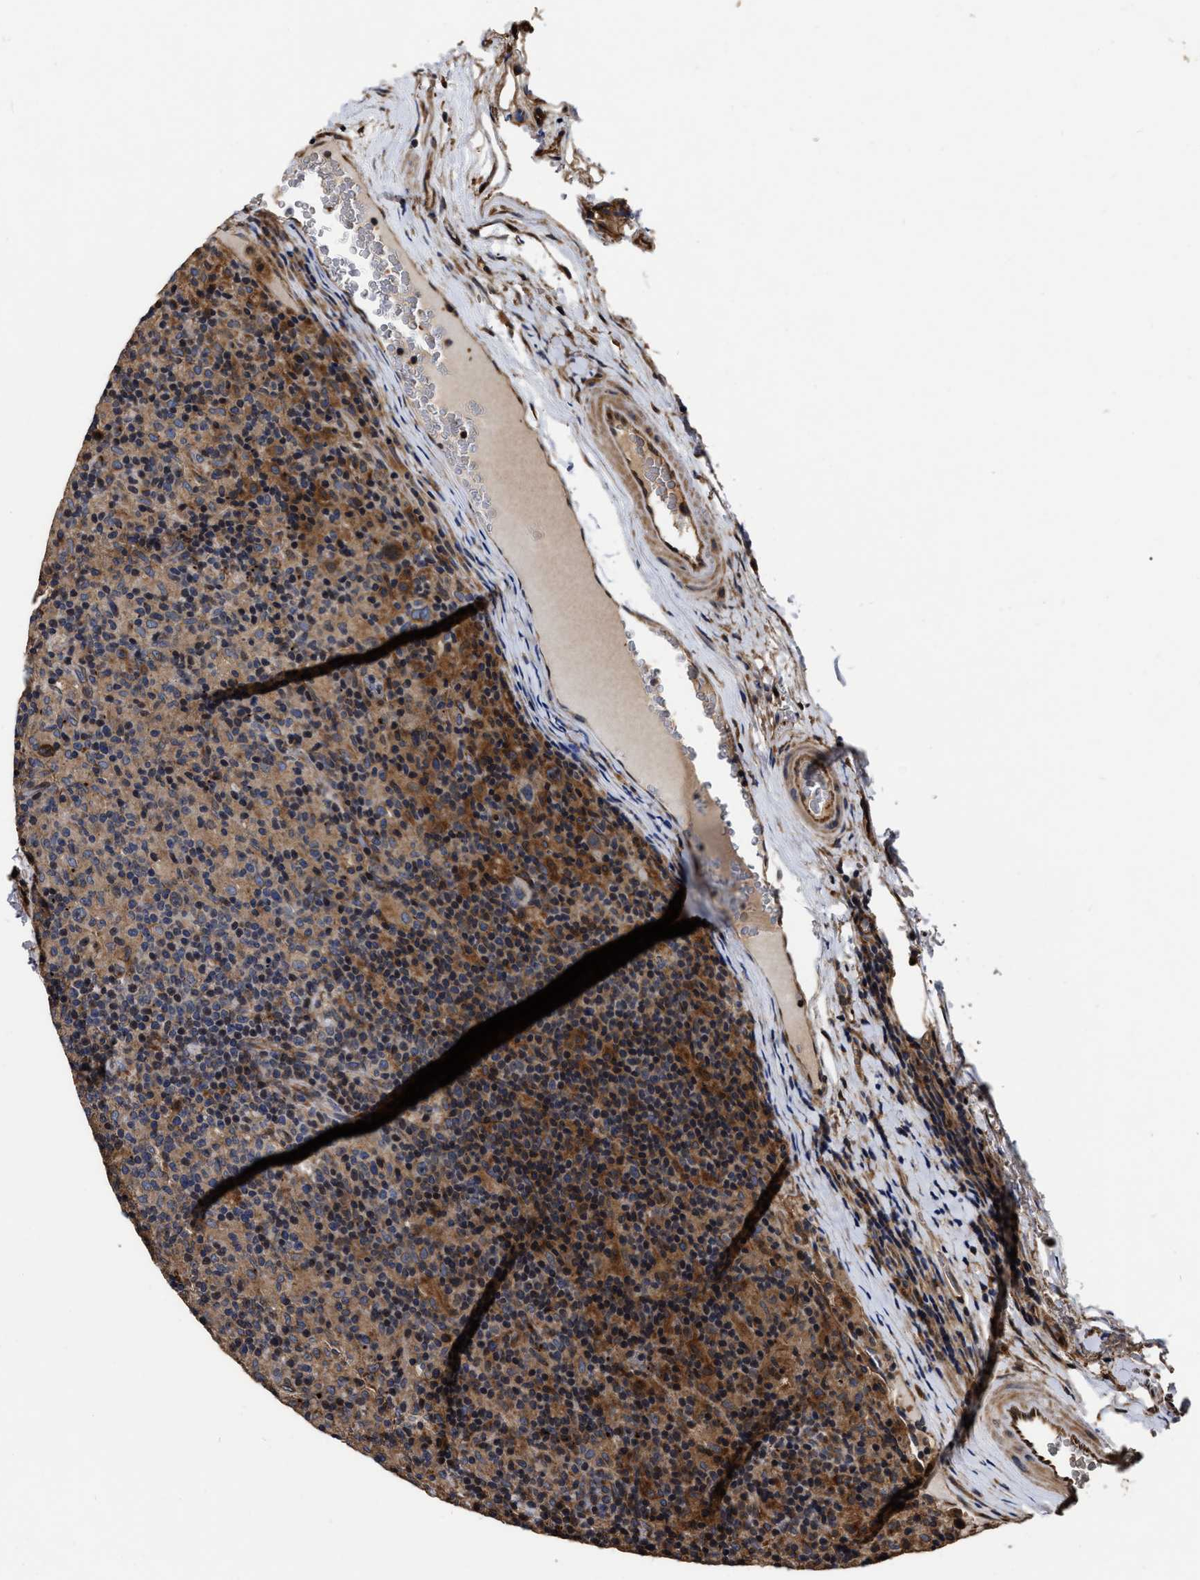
{"staining": {"intensity": "weak", "quantity": "<25%", "location": "cytoplasmic/membranous"}, "tissue": "lymphoma", "cell_type": "Tumor cells", "image_type": "cancer", "snomed": [{"axis": "morphology", "description": "Hodgkin's disease, NOS"}, {"axis": "topography", "description": "Lymph node"}], "caption": "Immunohistochemistry (IHC) of human Hodgkin's disease demonstrates no staining in tumor cells.", "gene": "ABCG8", "patient": {"sex": "male", "age": 70}}